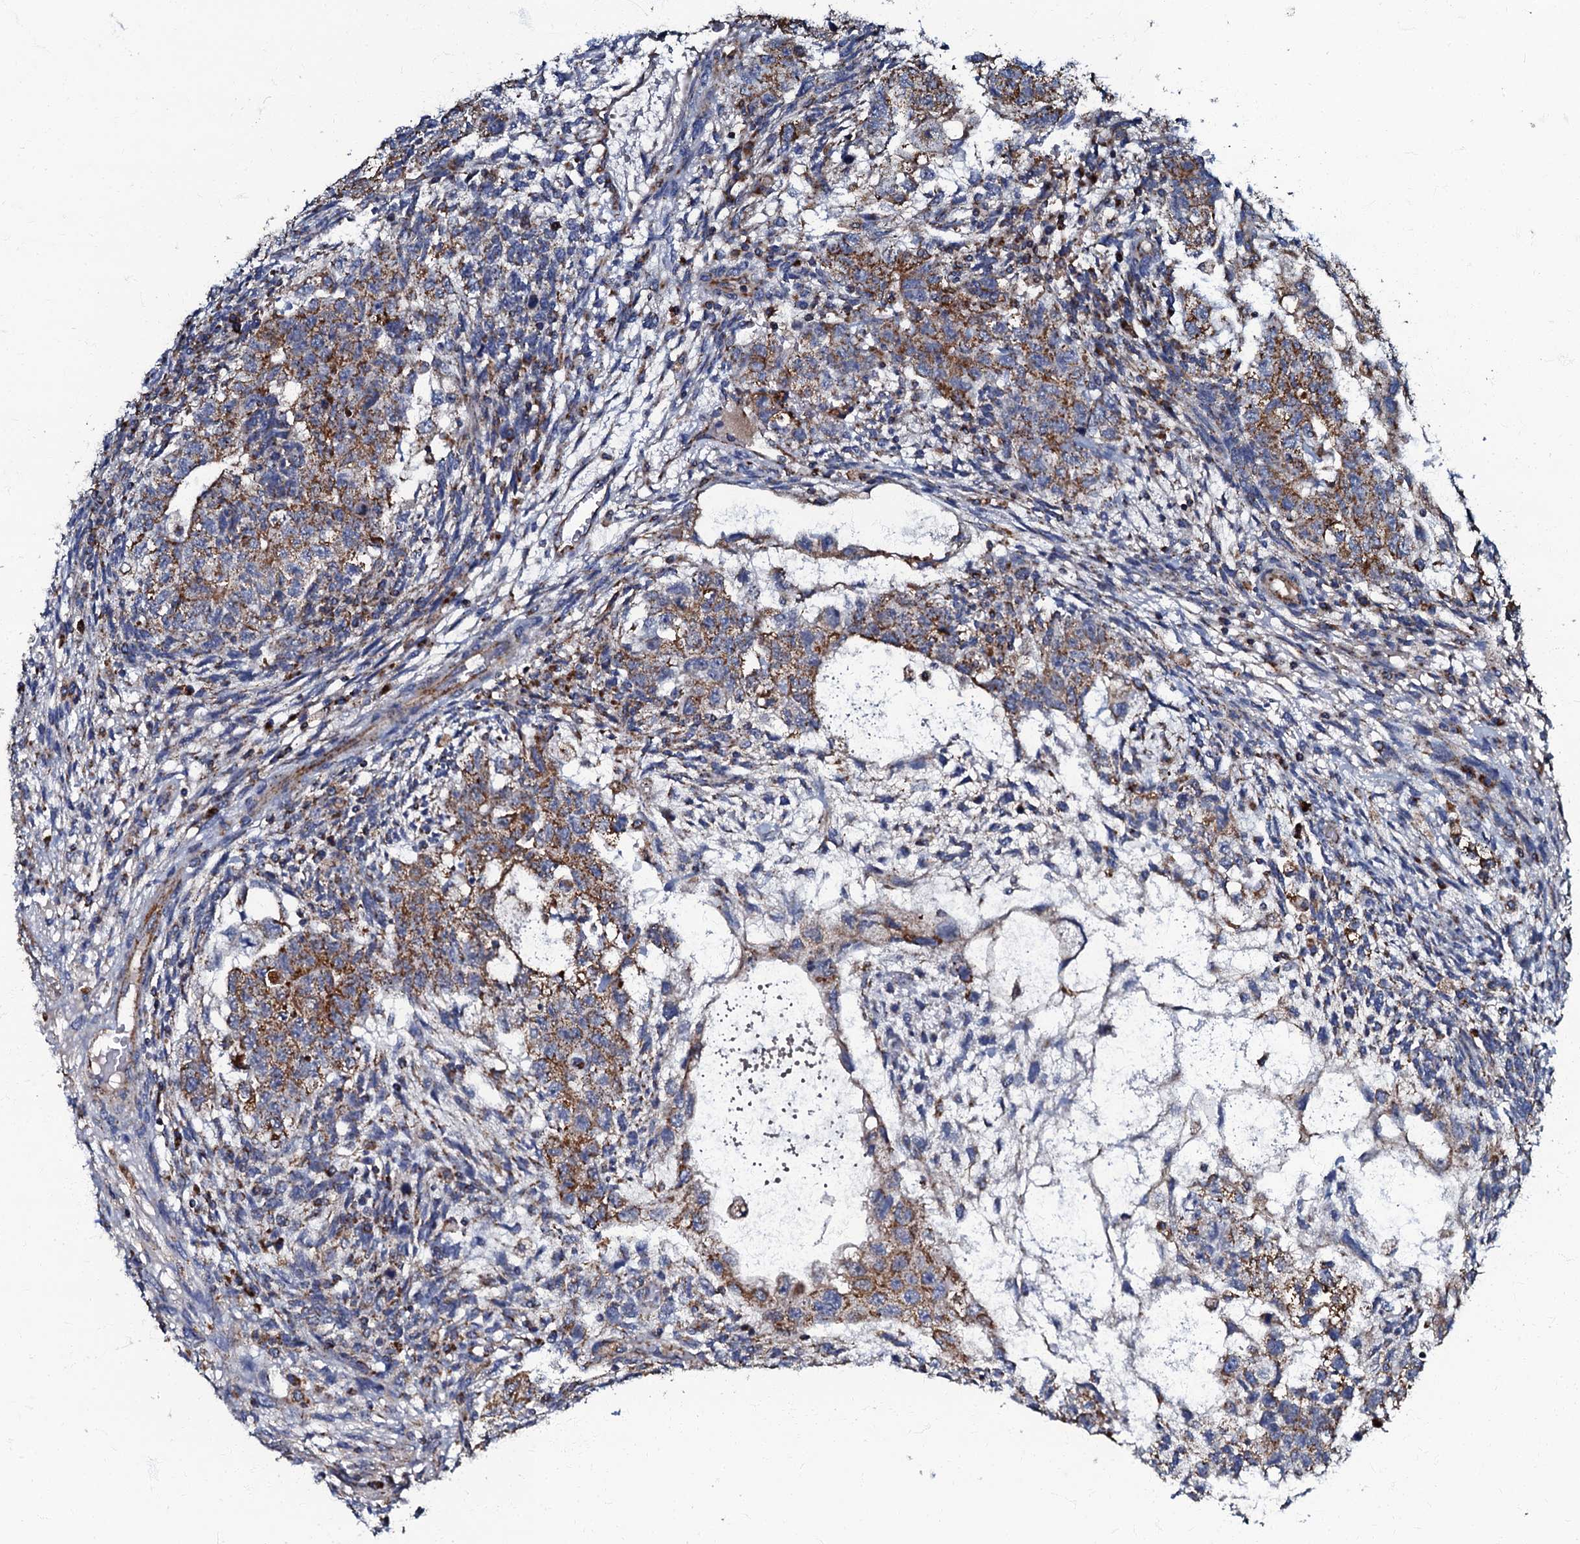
{"staining": {"intensity": "moderate", "quantity": ">75%", "location": "cytoplasmic/membranous"}, "tissue": "testis cancer", "cell_type": "Tumor cells", "image_type": "cancer", "snomed": [{"axis": "morphology", "description": "Normal tissue, NOS"}, {"axis": "morphology", "description": "Carcinoma, Embryonal, NOS"}, {"axis": "topography", "description": "Testis"}], "caption": "A medium amount of moderate cytoplasmic/membranous staining is seen in about >75% of tumor cells in testis cancer tissue.", "gene": "NDUFA12", "patient": {"sex": "male", "age": 36}}